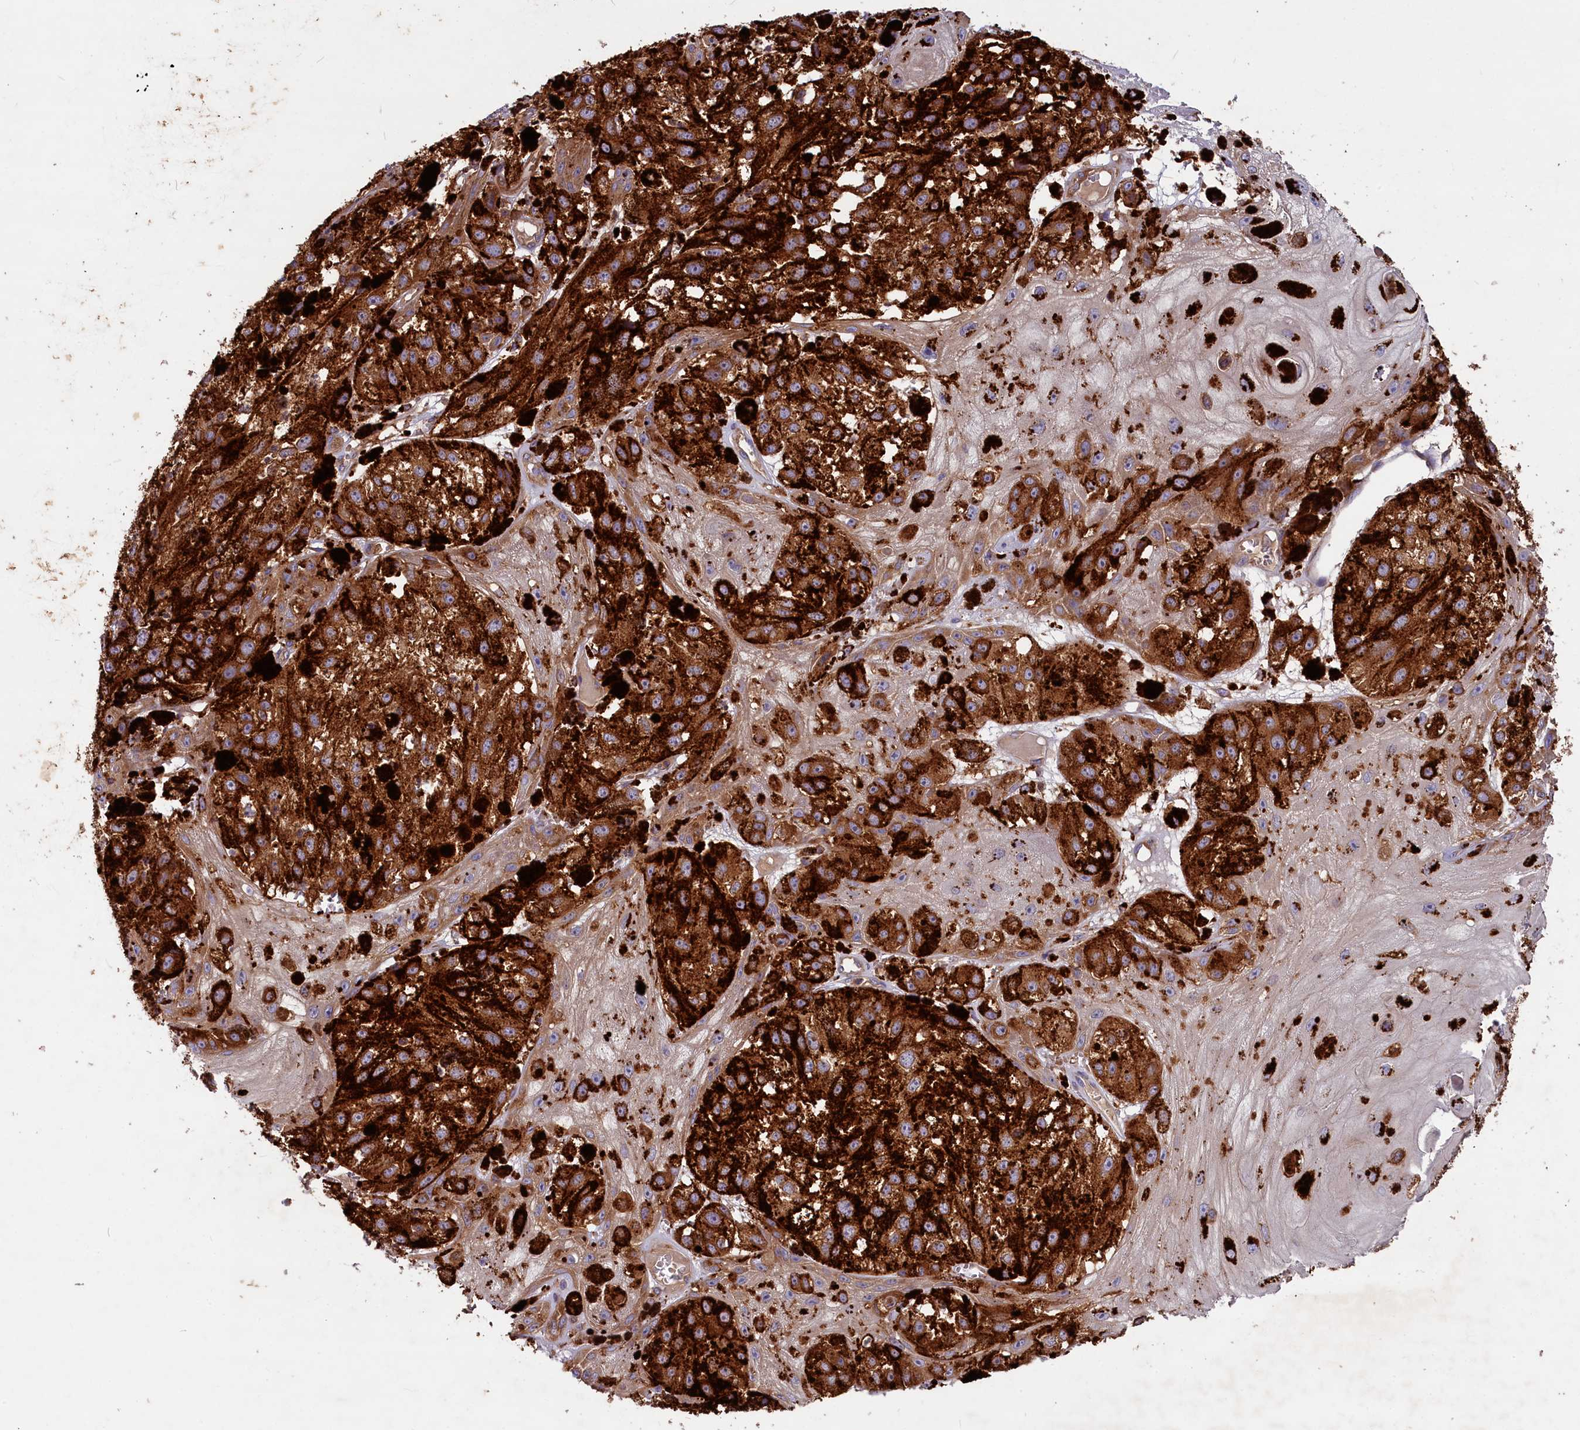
{"staining": {"intensity": "strong", "quantity": ">75%", "location": "cytoplasmic/membranous"}, "tissue": "melanoma", "cell_type": "Tumor cells", "image_type": "cancer", "snomed": [{"axis": "morphology", "description": "Malignant melanoma, NOS"}, {"axis": "topography", "description": "Skin"}], "caption": "A histopathology image of melanoma stained for a protein demonstrates strong cytoplasmic/membranous brown staining in tumor cells.", "gene": "MYO9B", "patient": {"sex": "male", "age": 88}}